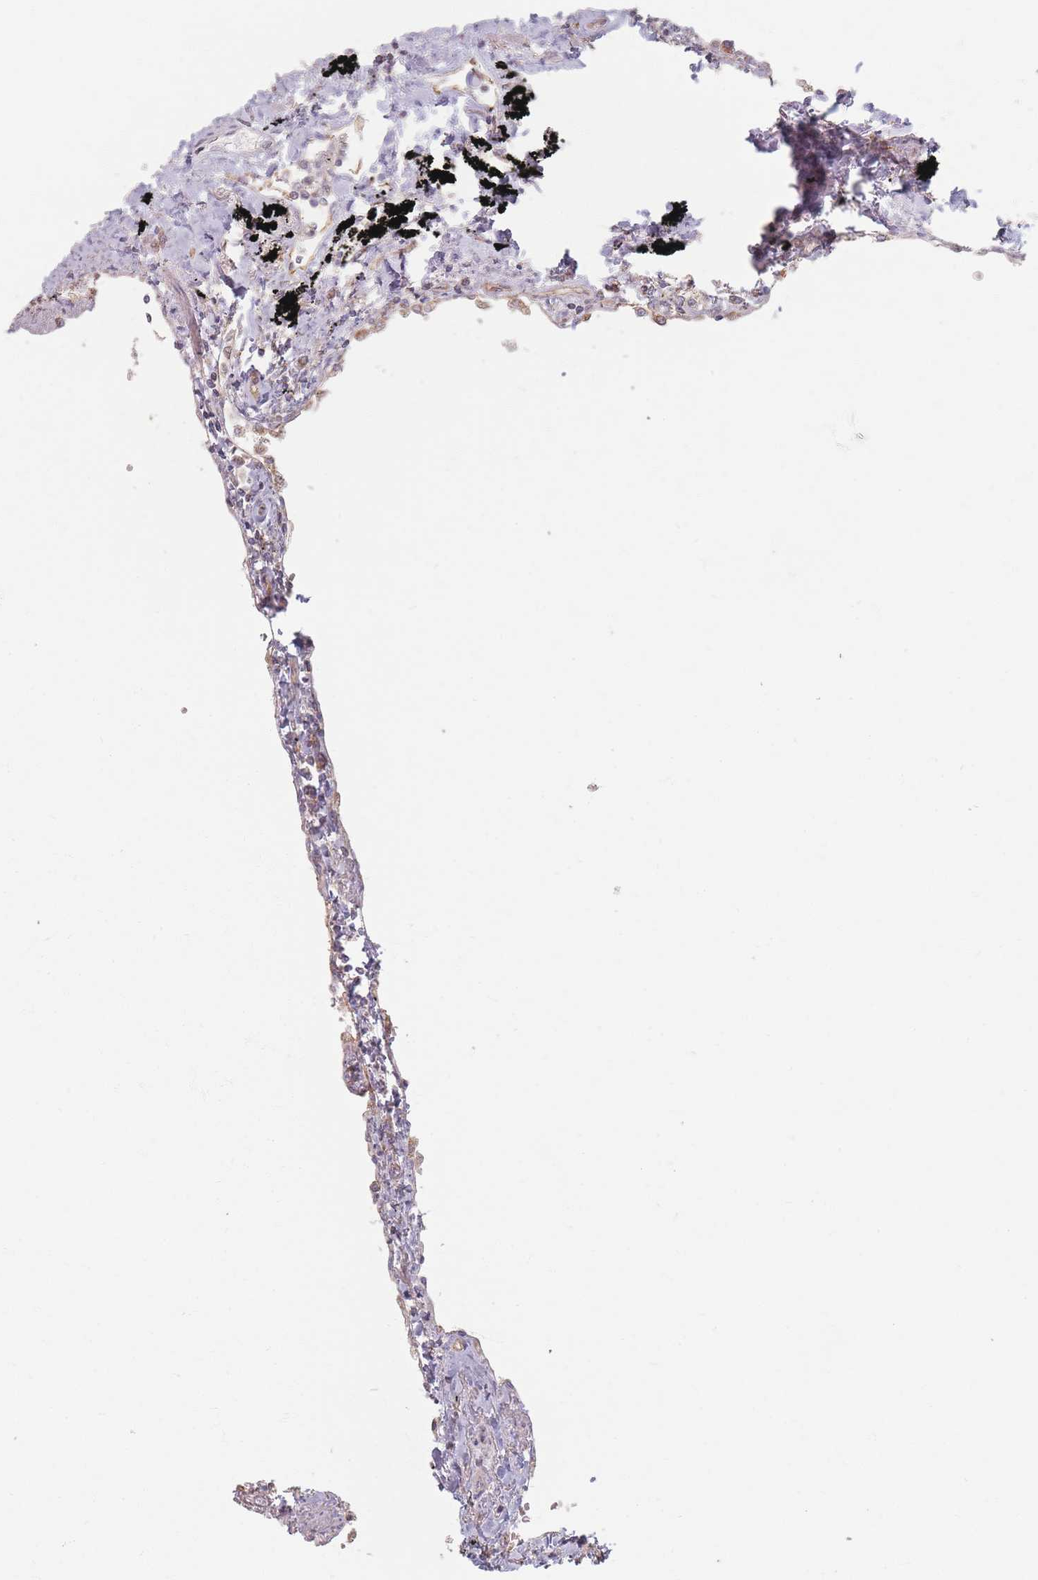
{"staining": {"intensity": "negative", "quantity": "none", "location": "none"}, "tissue": "lung", "cell_type": "Alveolar cells", "image_type": "normal", "snomed": [{"axis": "morphology", "description": "Normal tissue, NOS"}, {"axis": "topography", "description": "Lung"}], "caption": "The image reveals no staining of alveolar cells in normal lung. The staining was performed using DAB to visualize the protein expression in brown, while the nuclei were stained in blue with hematoxylin (Magnification: 20x).", "gene": "ESRP2", "patient": {"sex": "female", "age": 67}}